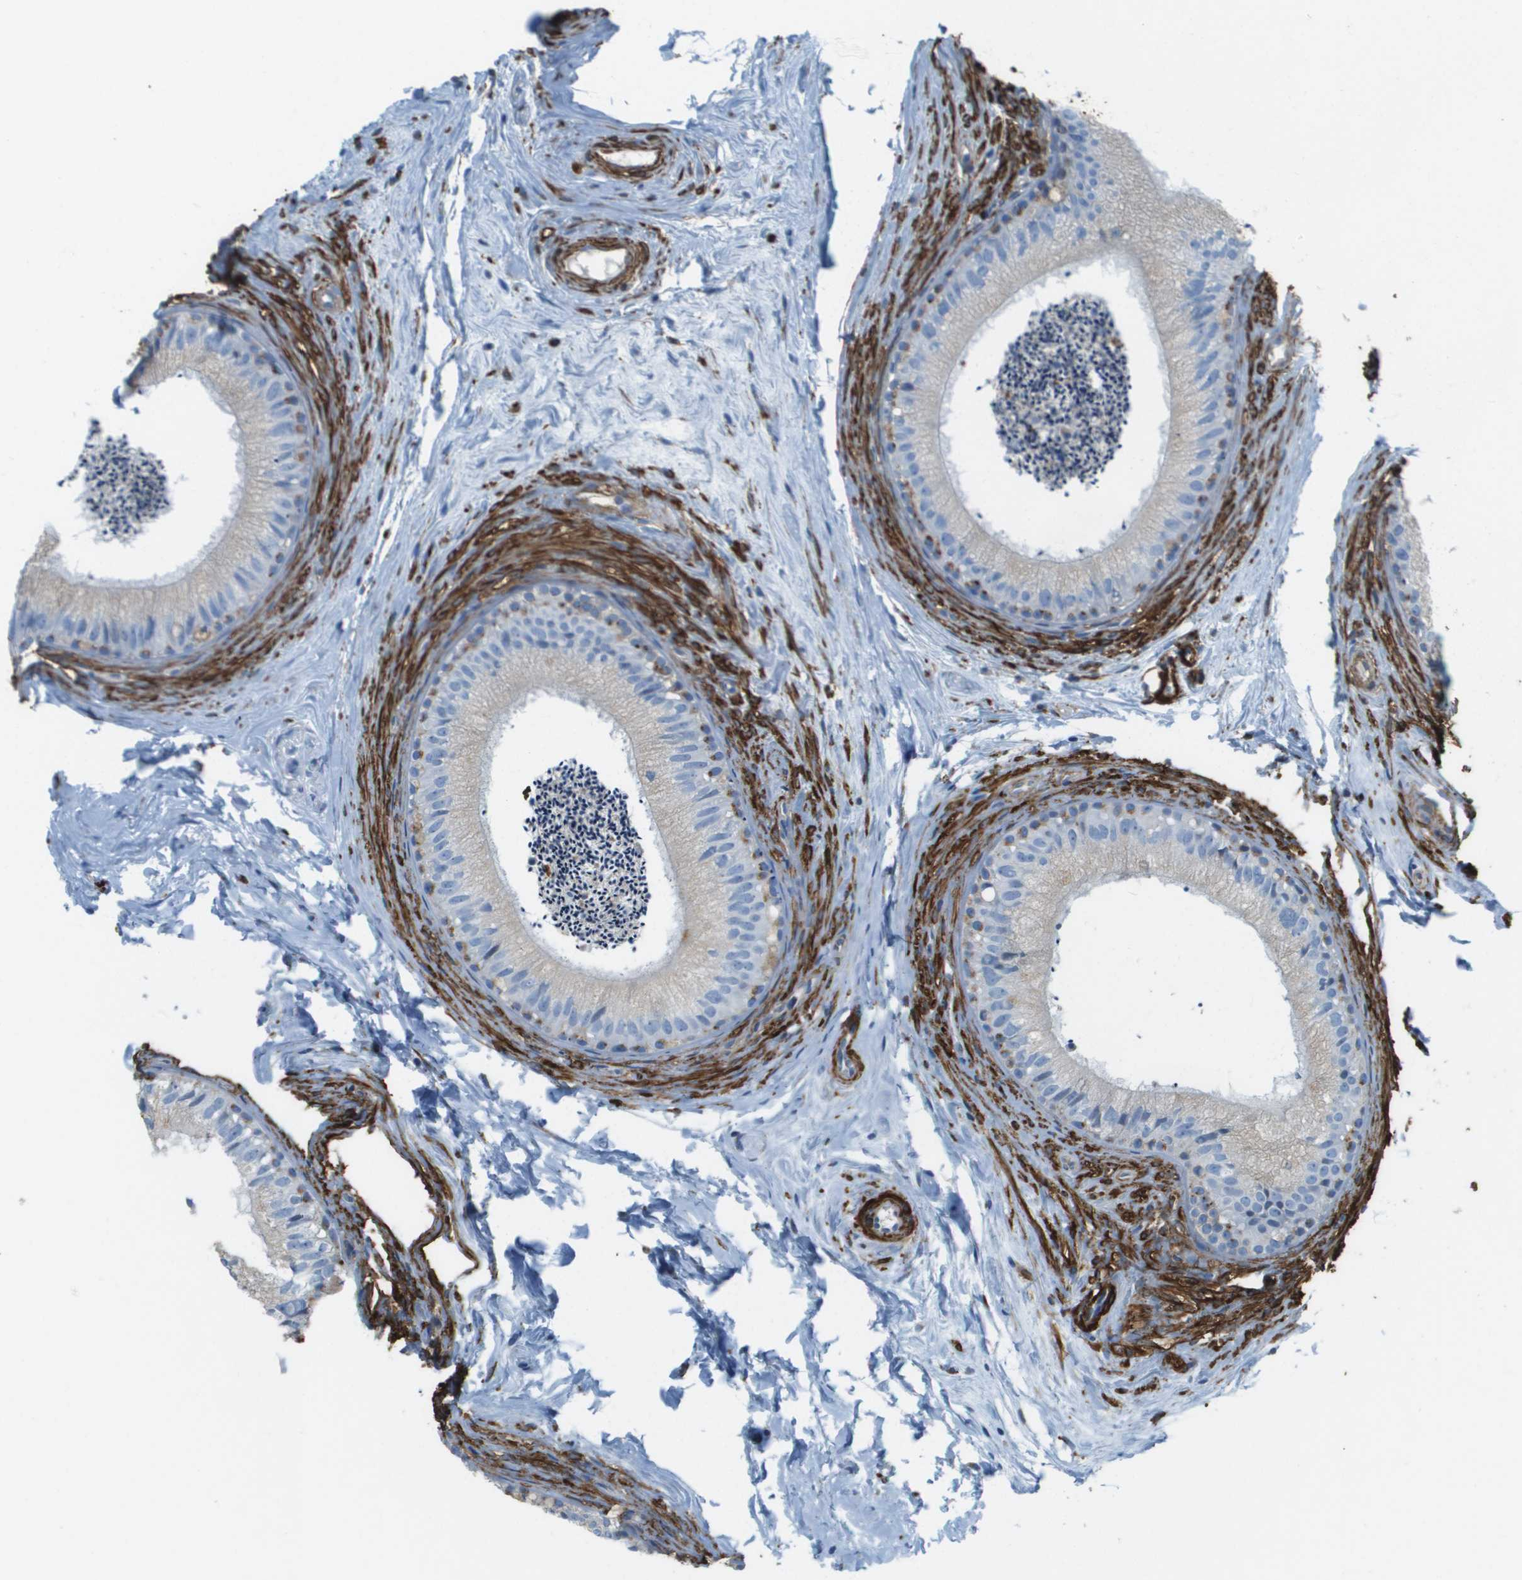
{"staining": {"intensity": "negative", "quantity": "none", "location": "none"}, "tissue": "epididymis", "cell_type": "Glandular cells", "image_type": "normal", "snomed": [{"axis": "morphology", "description": "Normal tissue, NOS"}, {"axis": "topography", "description": "Epididymis"}], "caption": "This photomicrograph is of benign epididymis stained with immunohistochemistry (IHC) to label a protein in brown with the nuclei are counter-stained blue. There is no staining in glandular cells. (DAB immunohistochemistry with hematoxylin counter stain).", "gene": "MYH11", "patient": {"sex": "male", "age": 56}}